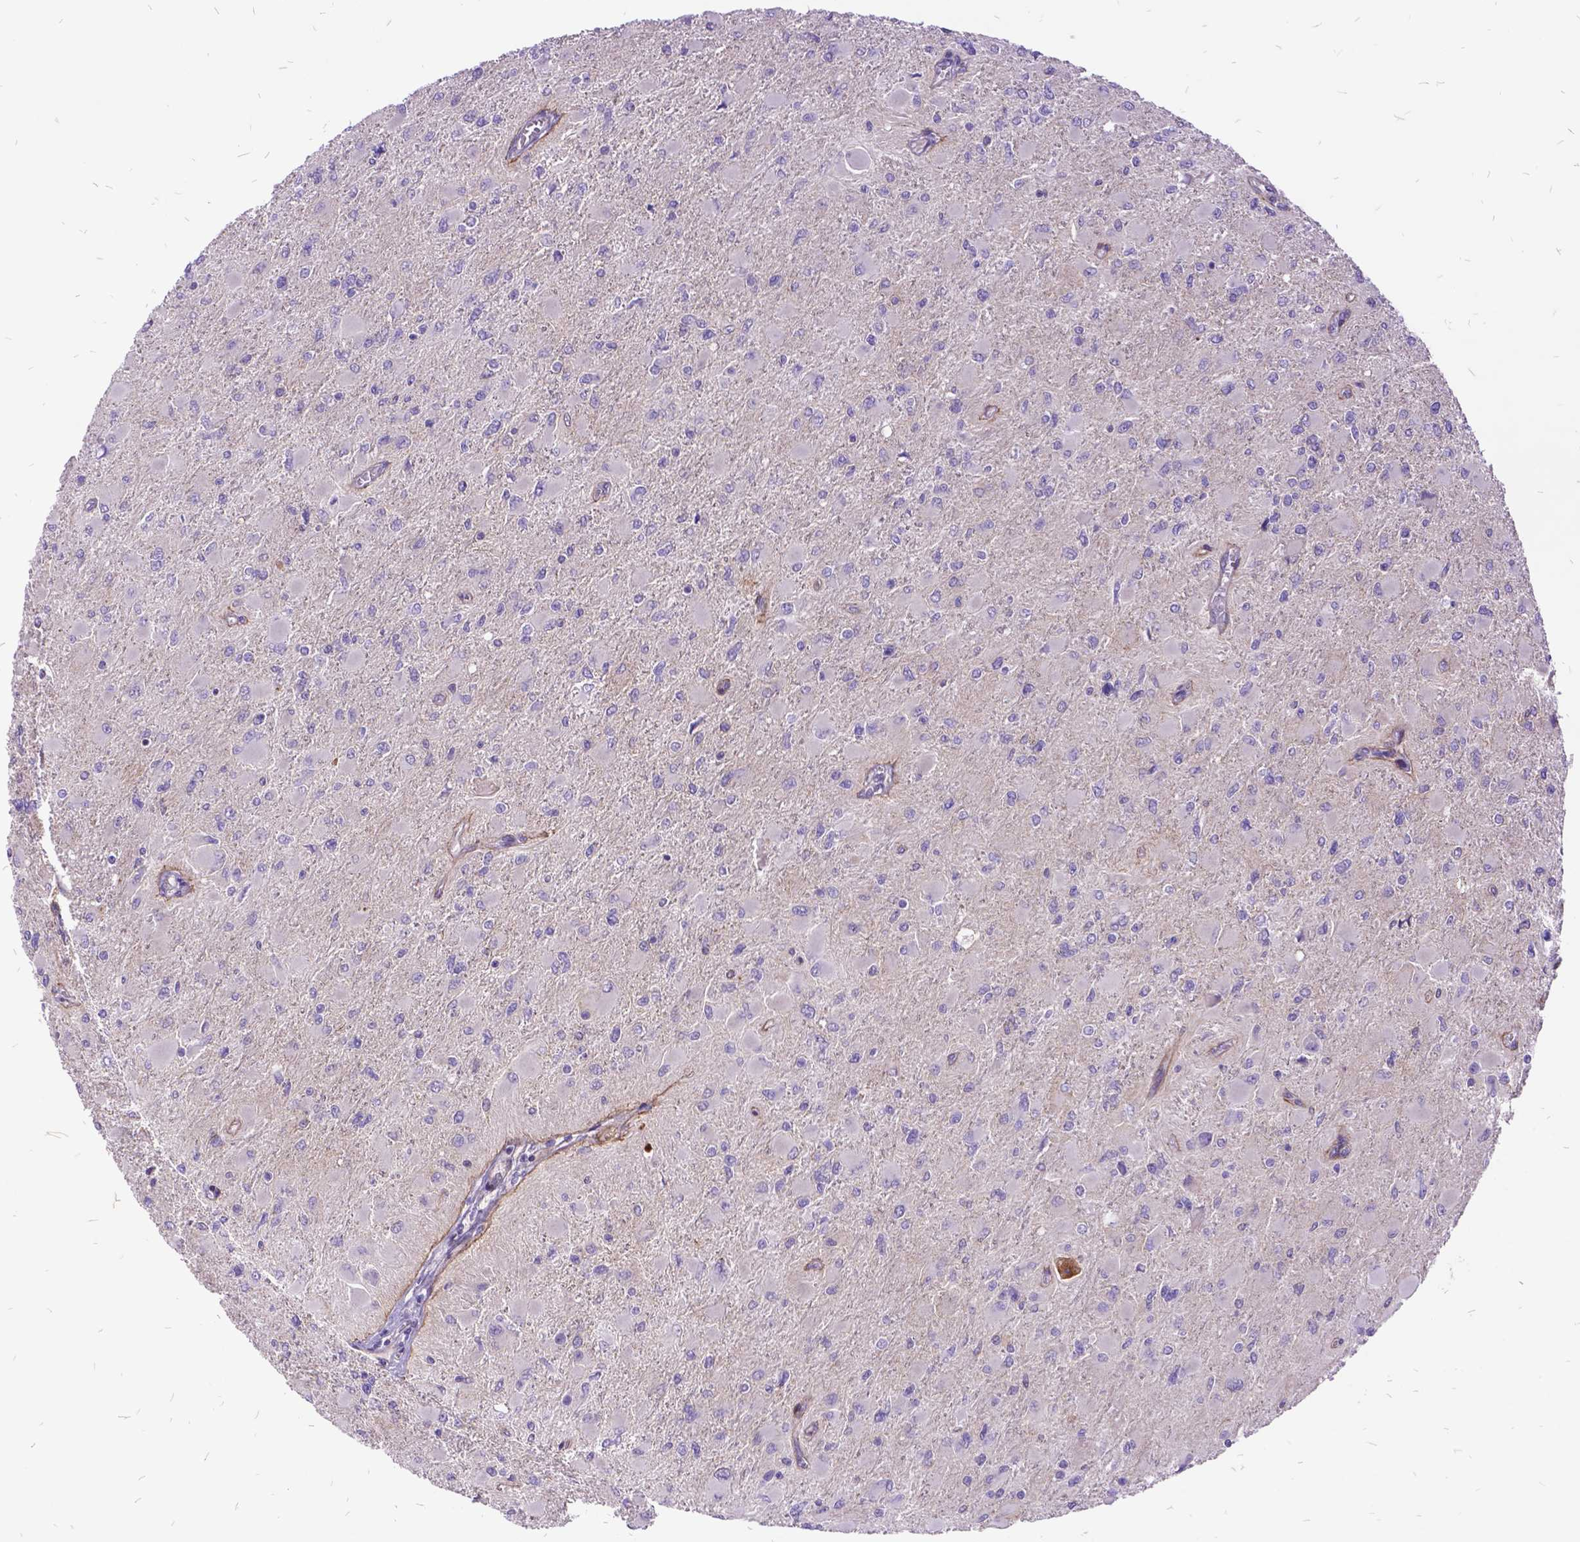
{"staining": {"intensity": "negative", "quantity": "none", "location": "none"}, "tissue": "glioma", "cell_type": "Tumor cells", "image_type": "cancer", "snomed": [{"axis": "morphology", "description": "Glioma, malignant, High grade"}, {"axis": "topography", "description": "Cerebral cortex"}], "caption": "This is an immunohistochemistry (IHC) micrograph of glioma. There is no staining in tumor cells.", "gene": "GRB7", "patient": {"sex": "female", "age": 36}}